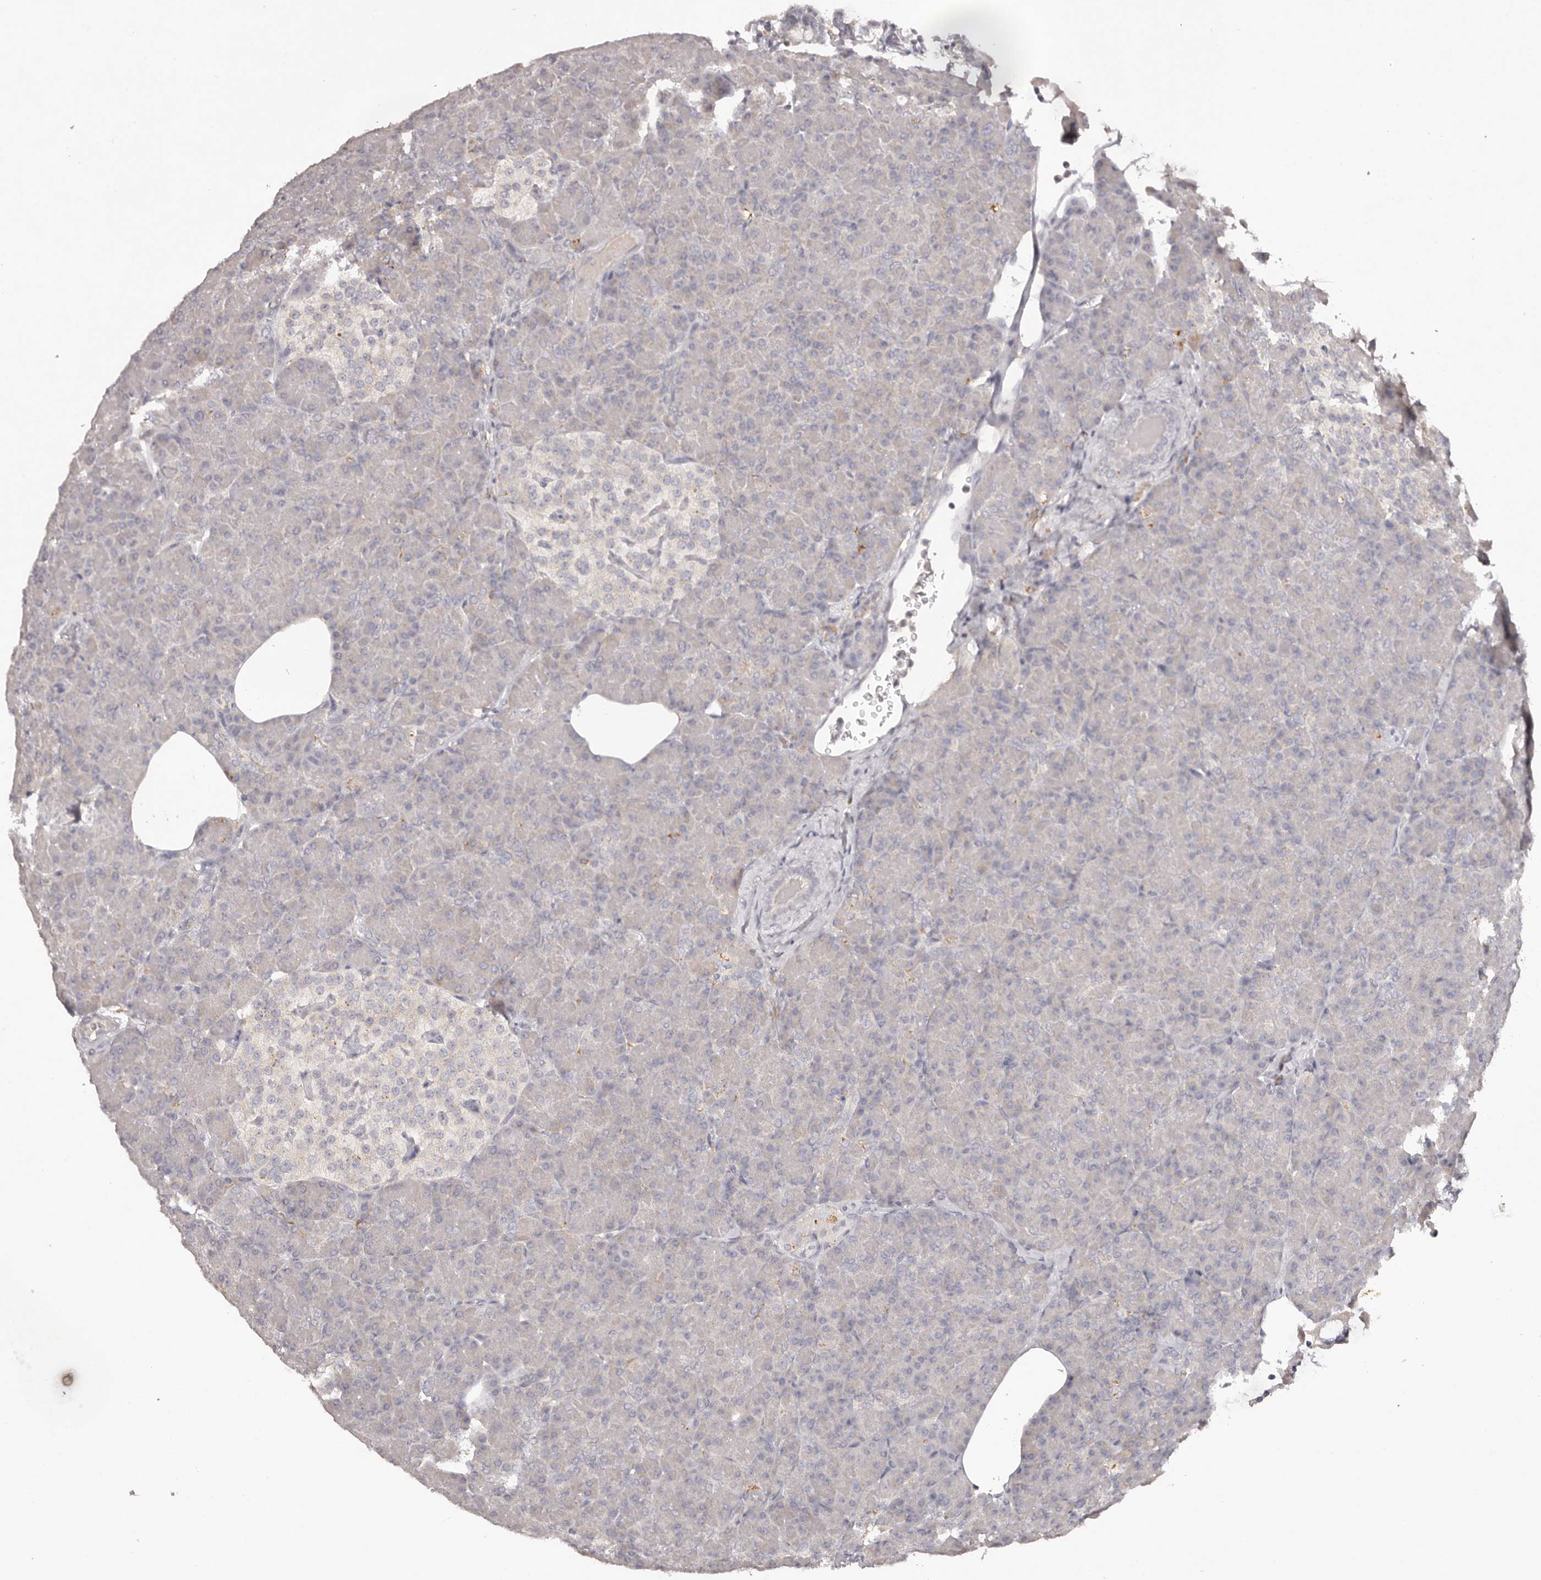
{"staining": {"intensity": "negative", "quantity": "none", "location": "none"}, "tissue": "pancreas", "cell_type": "Exocrine glandular cells", "image_type": "normal", "snomed": [{"axis": "morphology", "description": "Normal tissue, NOS"}, {"axis": "topography", "description": "Pancreas"}], "caption": "Photomicrograph shows no protein expression in exocrine glandular cells of normal pancreas. The staining was performed using DAB (3,3'-diaminobenzidine) to visualize the protein expression in brown, while the nuclei were stained in blue with hematoxylin (Magnification: 20x).", "gene": "SCUBE2", "patient": {"sex": "female", "age": 43}}